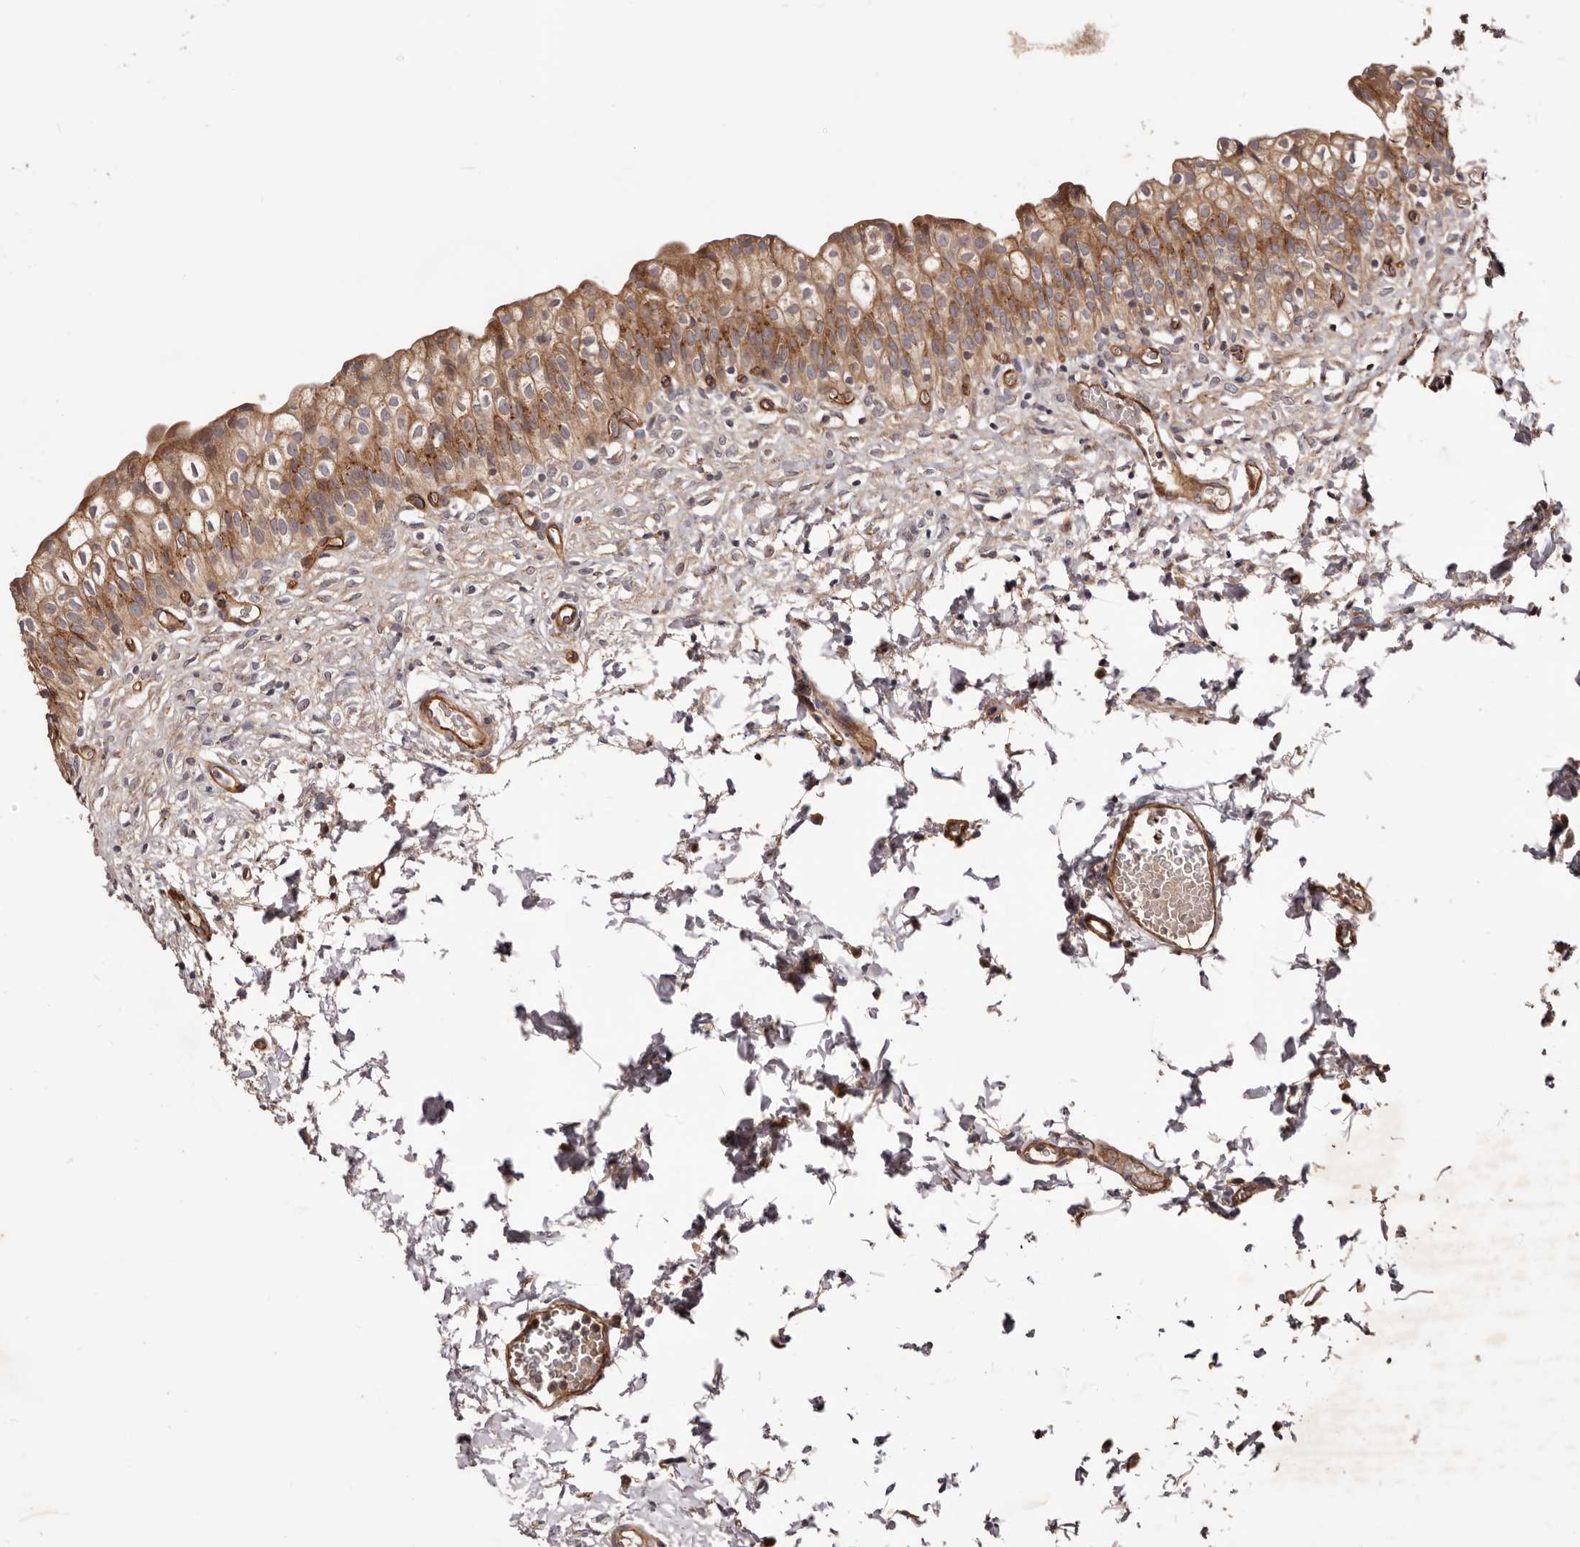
{"staining": {"intensity": "moderate", "quantity": ">75%", "location": "cytoplasmic/membranous"}, "tissue": "urinary bladder", "cell_type": "Urothelial cells", "image_type": "normal", "snomed": [{"axis": "morphology", "description": "Normal tissue, NOS"}, {"axis": "topography", "description": "Urinary bladder"}], "caption": "The image demonstrates staining of normal urinary bladder, revealing moderate cytoplasmic/membranous protein staining (brown color) within urothelial cells.", "gene": "GTPBP1", "patient": {"sex": "male", "age": 55}}